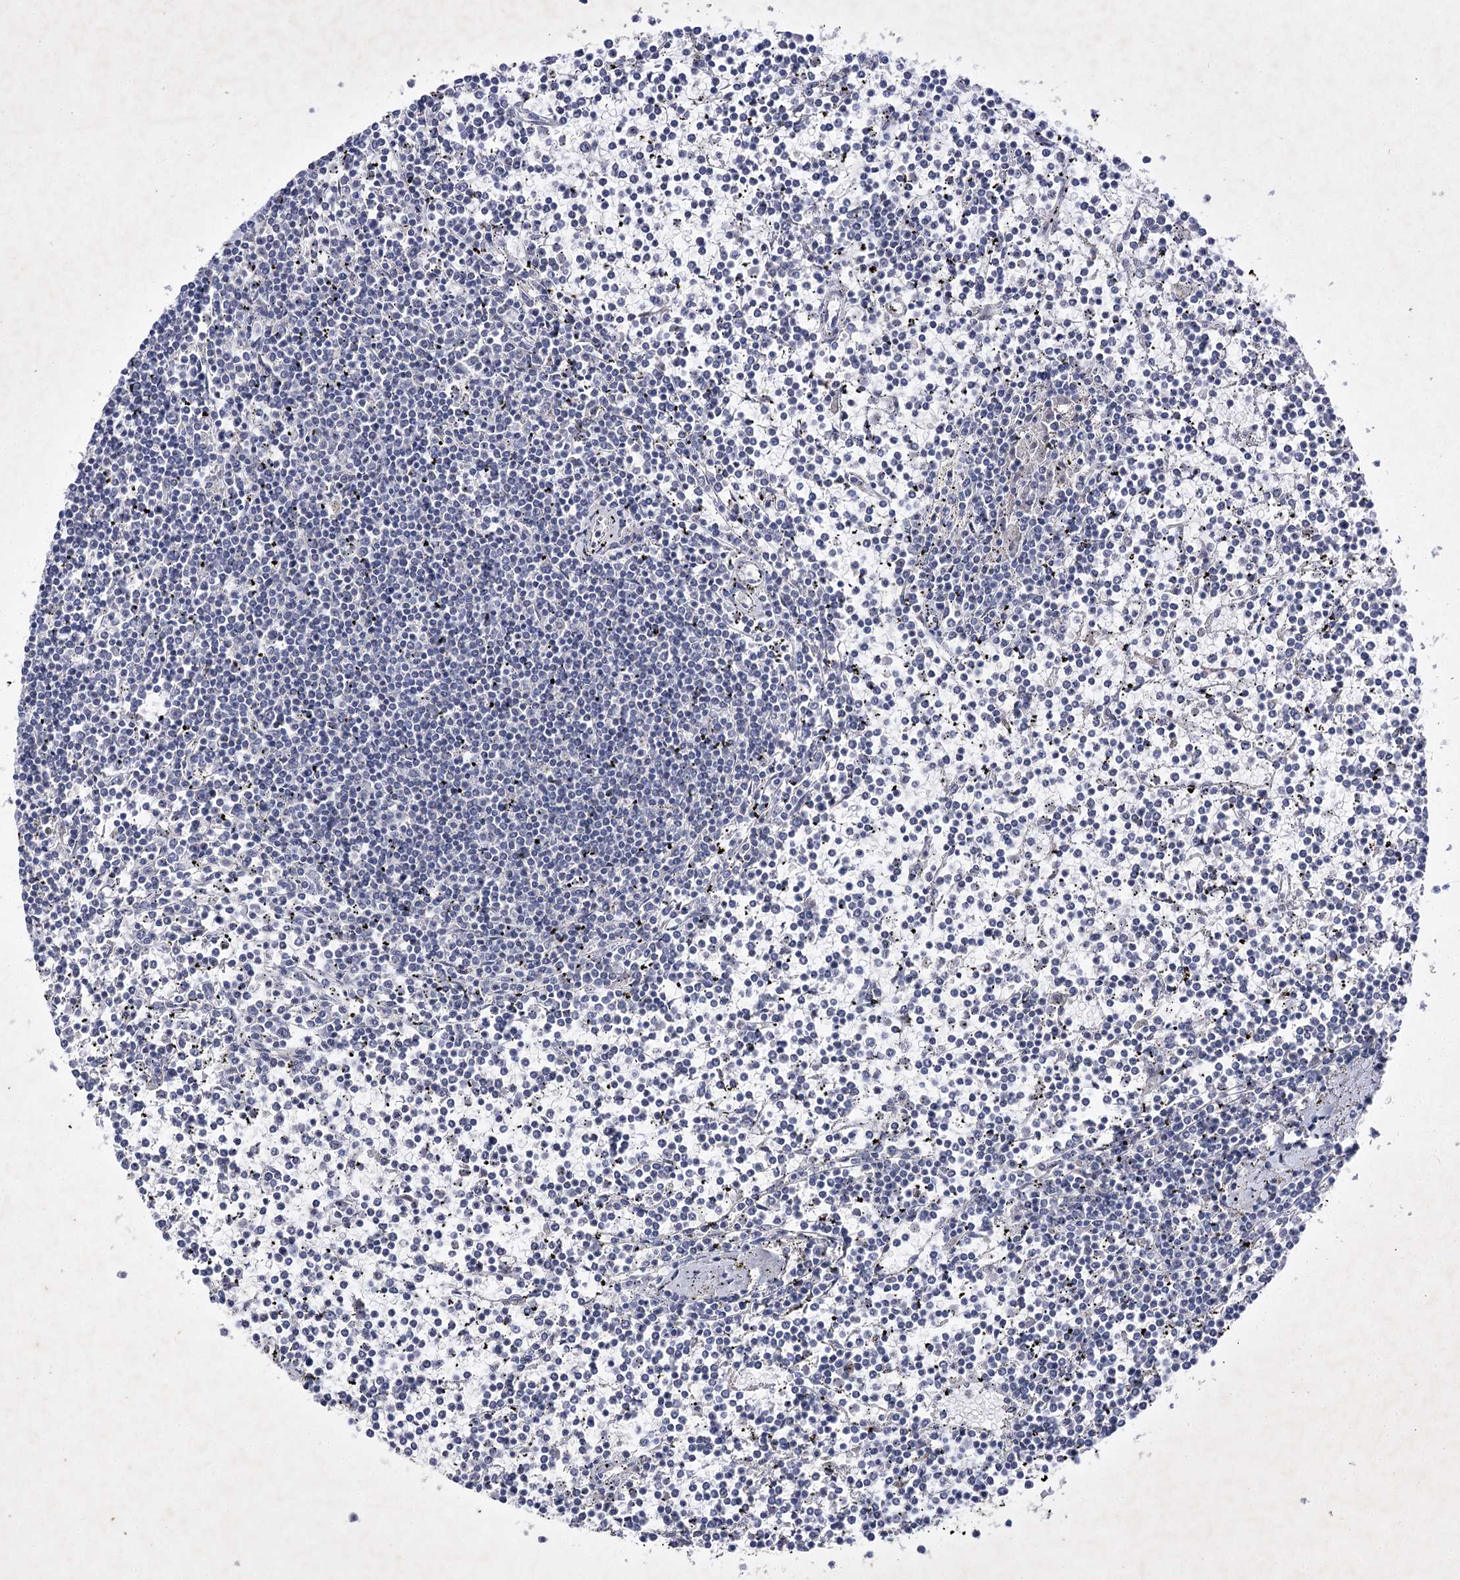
{"staining": {"intensity": "negative", "quantity": "none", "location": "none"}, "tissue": "lymphoma", "cell_type": "Tumor cells", "image_type": "cancer", "snomed": [{"axis": "morphology", "description": "Malignant lymphoma, non-Hodgkin's type, Low grade"}, {"axis": "topography", "description": "Spleen"}], "caption": "This image is of malignant lymphoma, non-Hodgkin's type (low-grade) stained with immunohistochemistry (IHC) to label a protein in brown with the nuclei are counter-stained blue. There is no staining in tumor cells.", "gene": "COX15", "patient": {"sex": "female", "age": 19}}